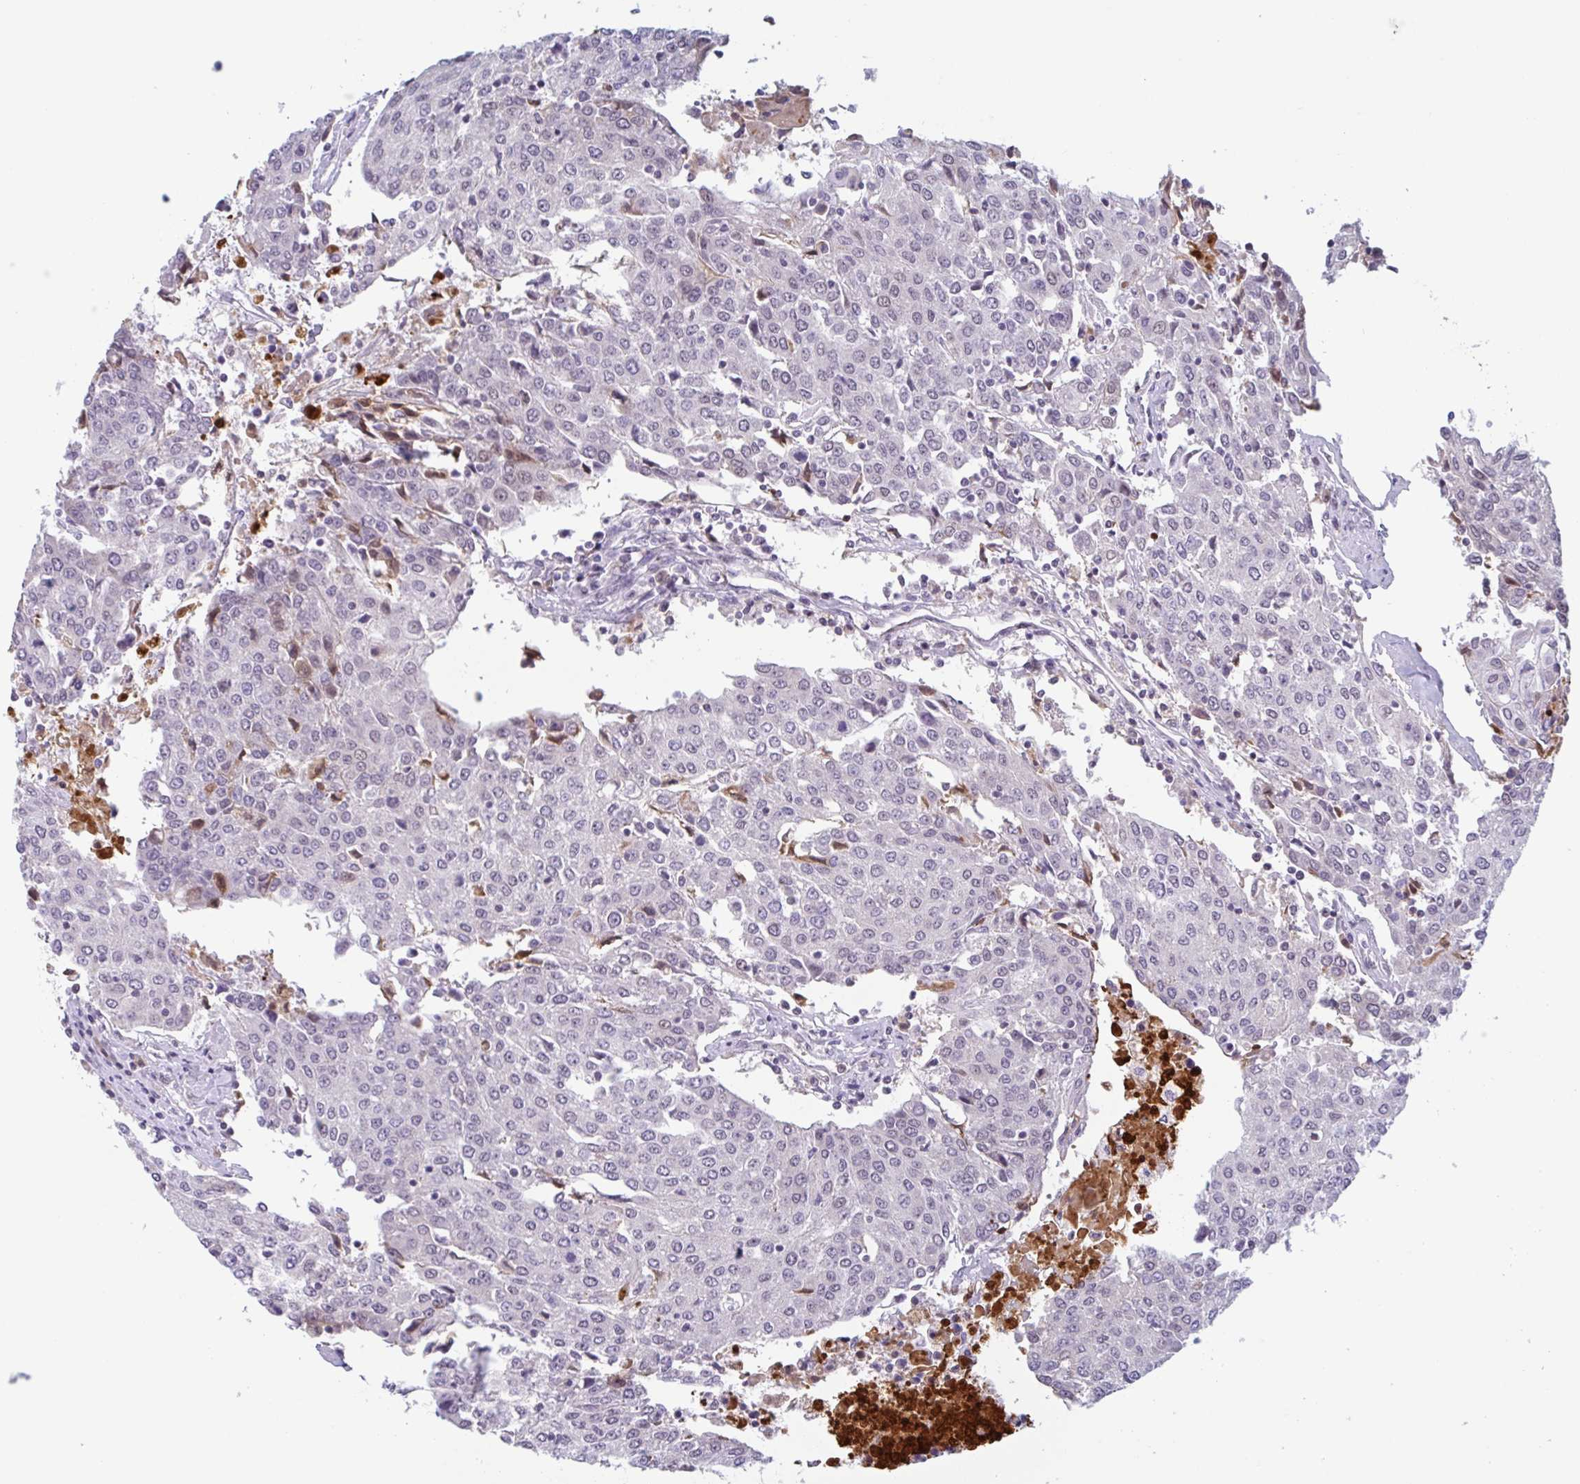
{"staining": {"intensity": "weak", "quantity": "<25%", "location": "nuclear"}, "tissue": "urothelial cancer", "cell_type": "Tumor cells", "image_type": "cancer", "snomed": [{"axis": "morphology", "description": "Urothelial carcinoma, High grade"}, {"axis": "topography", "description": "Urinary bladder"}], "caption": "This is a photomicrograph of immunohistochemistry (IHC) staining of high-grade urothelial carcinoma, which shows no staining in tumor cells.", "gene": "PLG", "patient": {"sex": "female", "age": 85}}